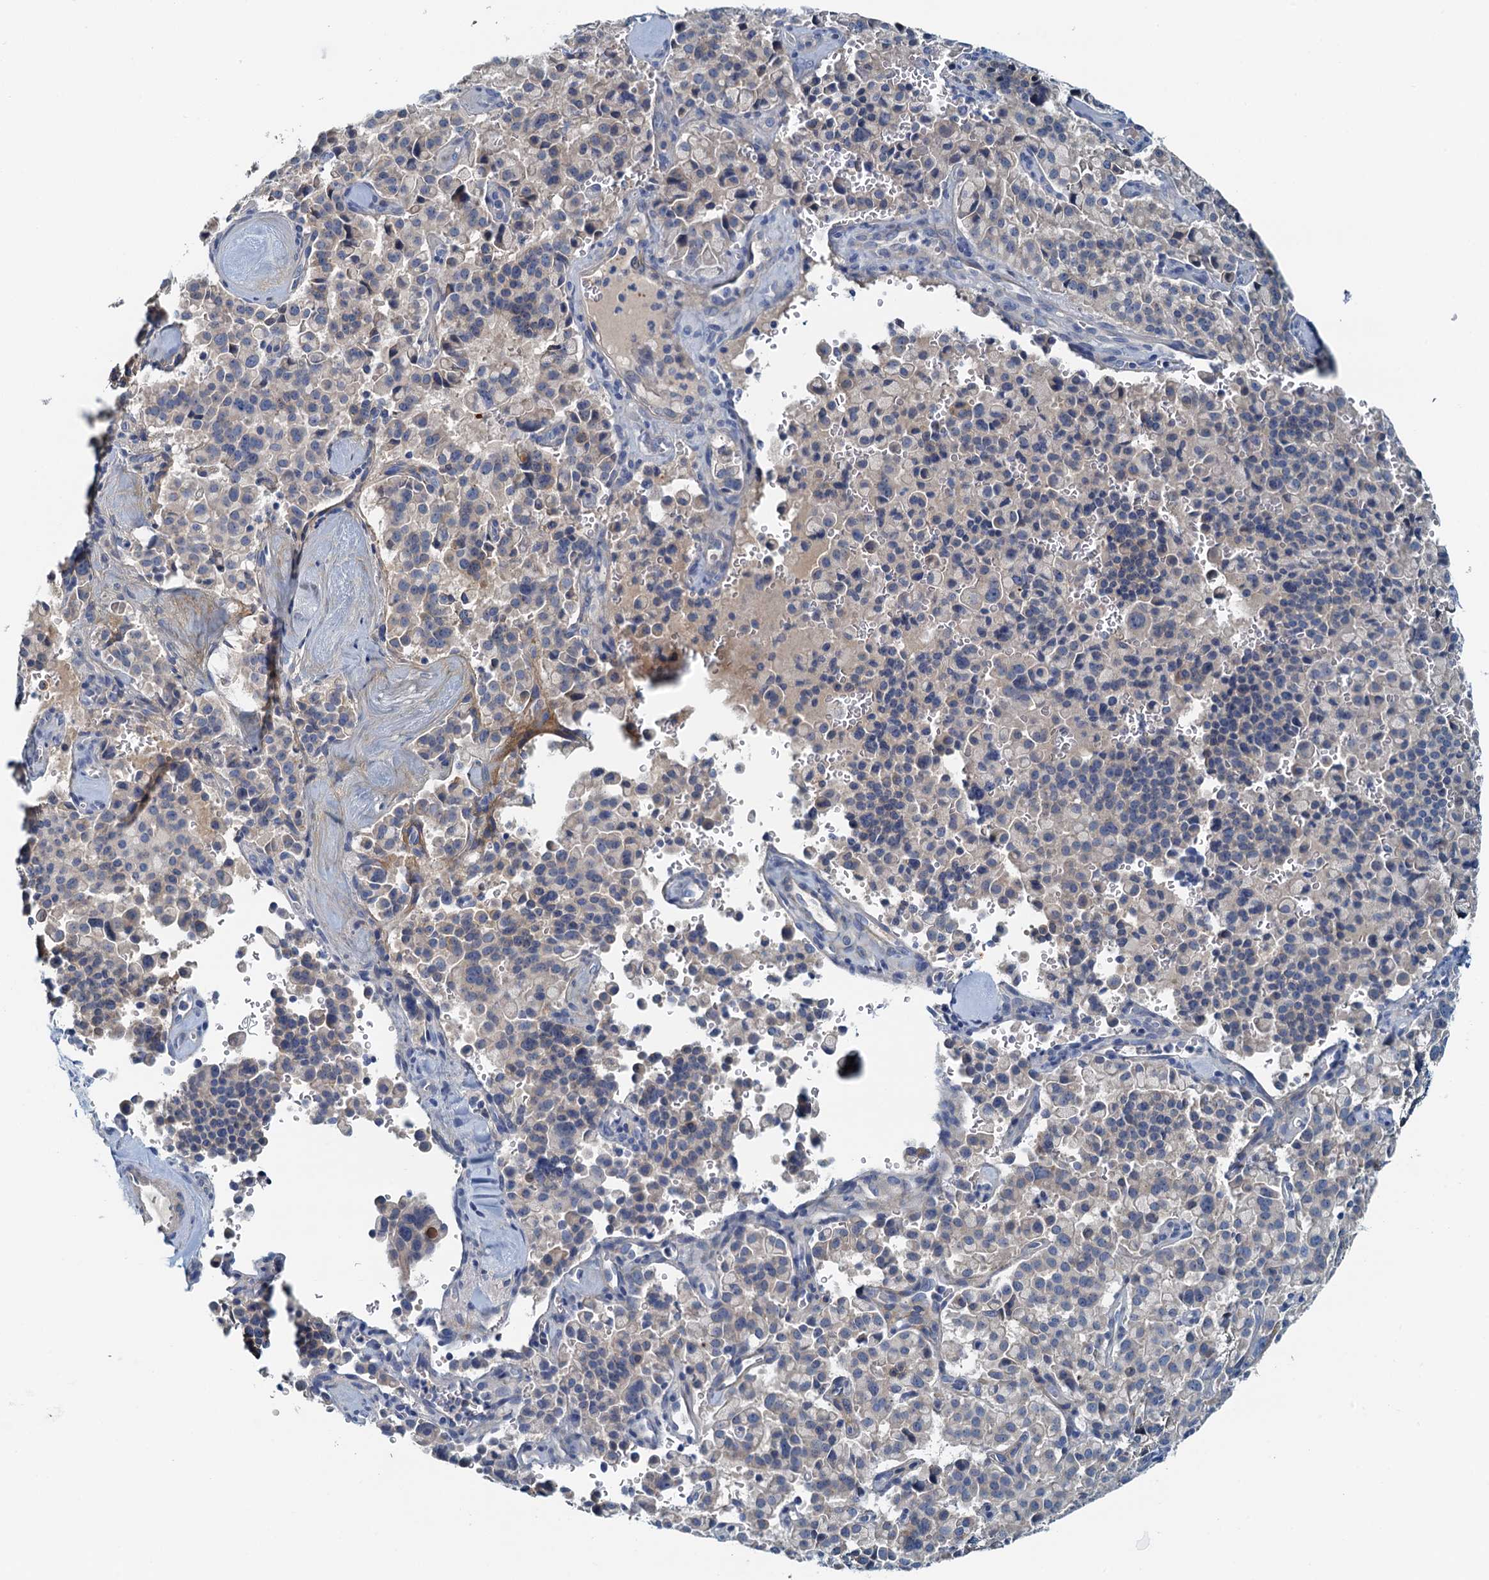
{"staining": {"intensity": "weak", "quantity": "<25%", "location": "cytoplasmic/membranous"}, "tissue": "pancreatic cancer", "cell_type": "Tumor cells", "image_type": "cancer", "snomed": [{"axis": "morphology", "description": "Adenocarcinoma, NOS"}, {"axis": "topography", "description": "Pancreas"}], "caption": "The histopathology image reveals no significant positivity in tumor cells of pancreatic adenocarcinoma.", "gene": "DTD1", "patient": {"sex": "male", "age": 65}}